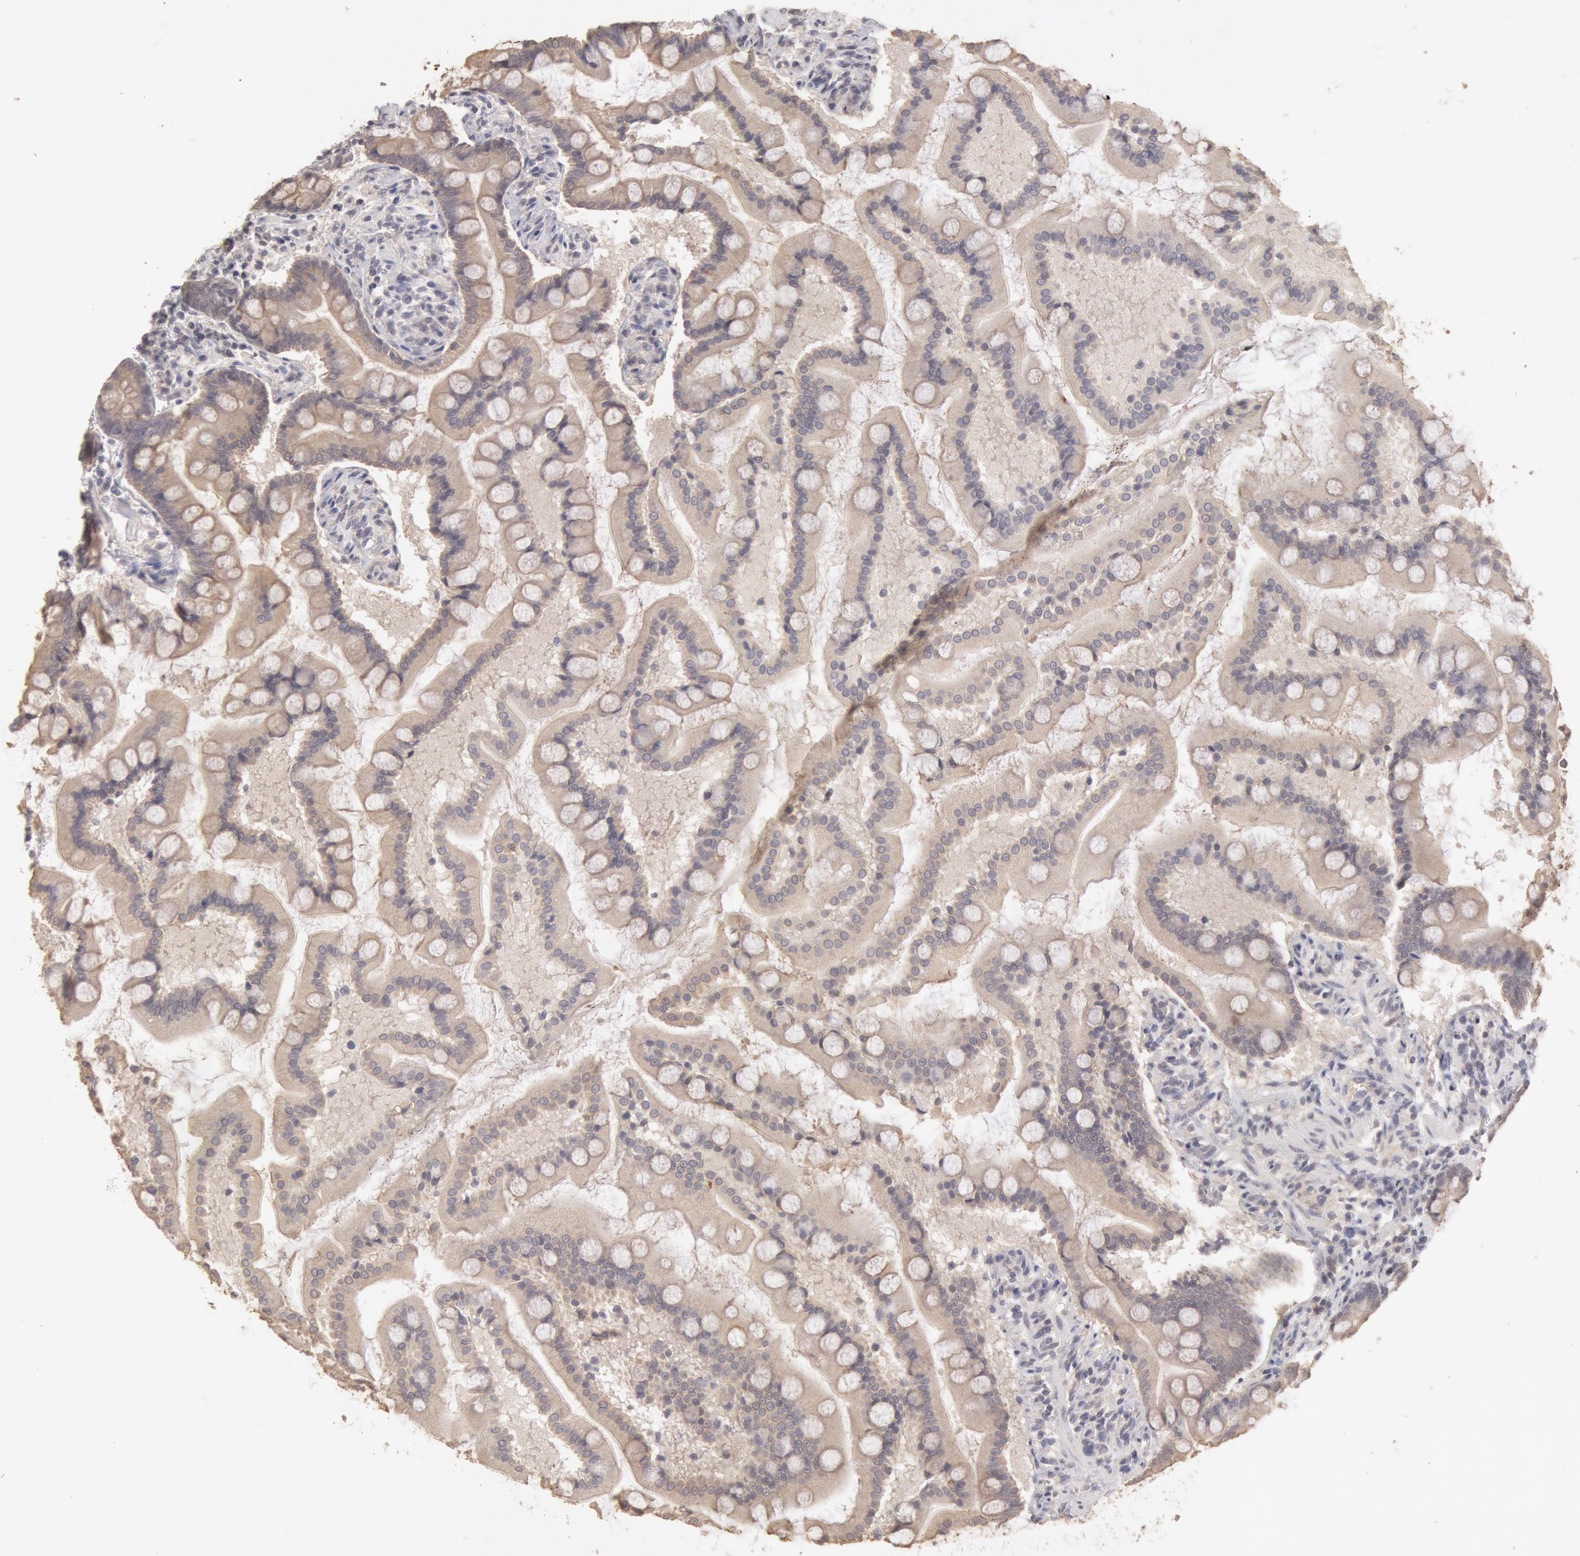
{"staining": {"intensity": "weak", "quantity": ">75%", "location": "cytoplasmic/membranous"}, "tissue": "small intestine", "cell_type": "Glandular cells", "image_type": "normal", "snomed": [{"axis": "morphology", "description": "Normal tissue, NOS"}, {"axis": "topography", "description": "Small intestine"}], "caption": "High-power microscopy captured an immunohistochemistry photomicrograph of unremarkable small intestine, revealing weak cytoplasmic/membranous positivity in approximately >75% of glandular cells. (IHC, brightfield microscopy, high magnification).", "gene": "ZFP36L1", "patient": {"sex": "male", "age": 41}}